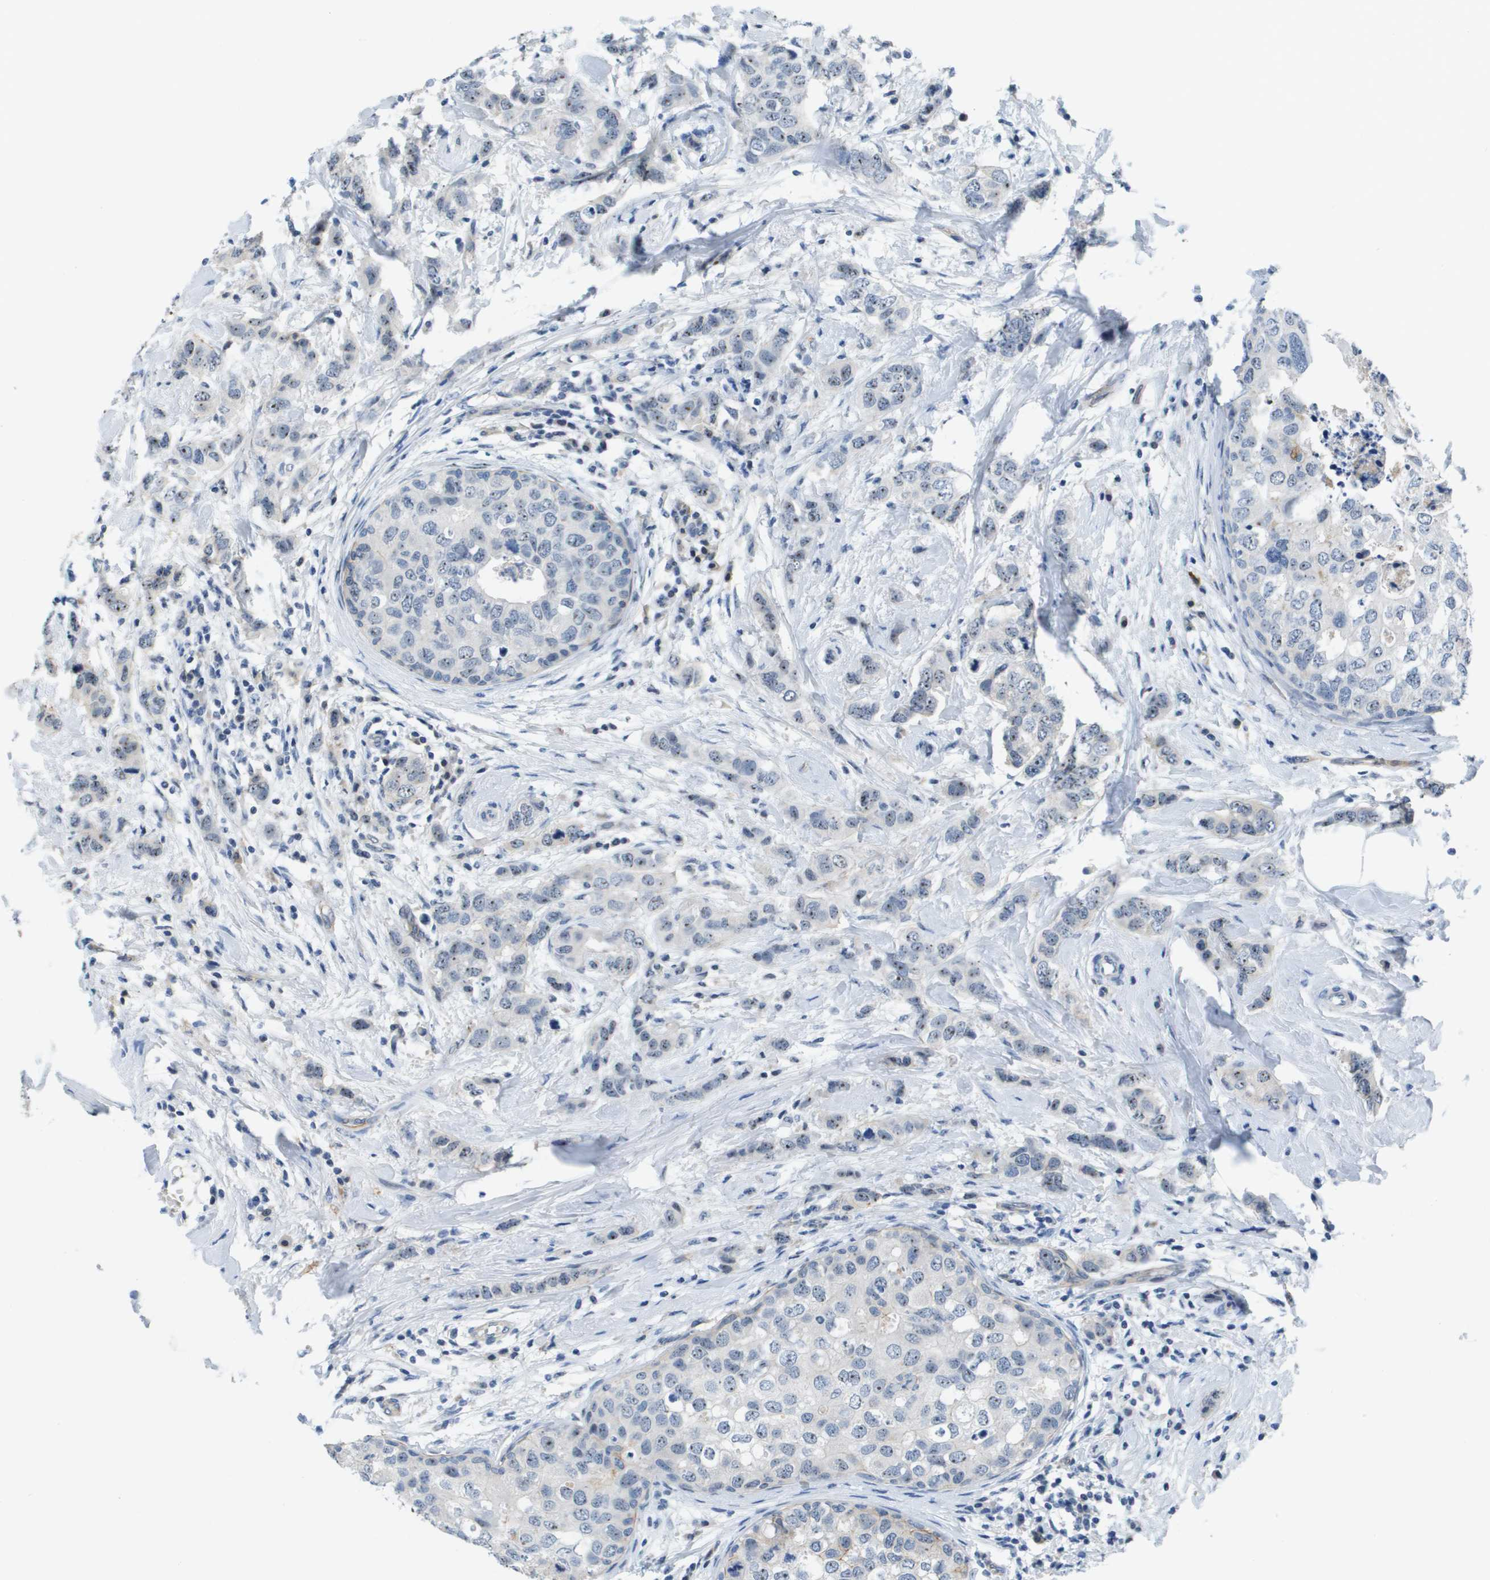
{"staining": {"intensity": "negative", "quantity": "none", "location": "none"}, "tissue": "breast cancer", "cell_type": "Tumor cells", "image_type": "cancer", "snomed": [{"axis": "morphology", "description": "Duct carcinoma"}, {"axis": "topography", "description": "Breast"}], "caption": "Tumor cells are negative for brown protein staining in breast infiltrating ductal carcinoma.", "gene": "ITGA6", "patient": {"sex": "female", "age": 50}}